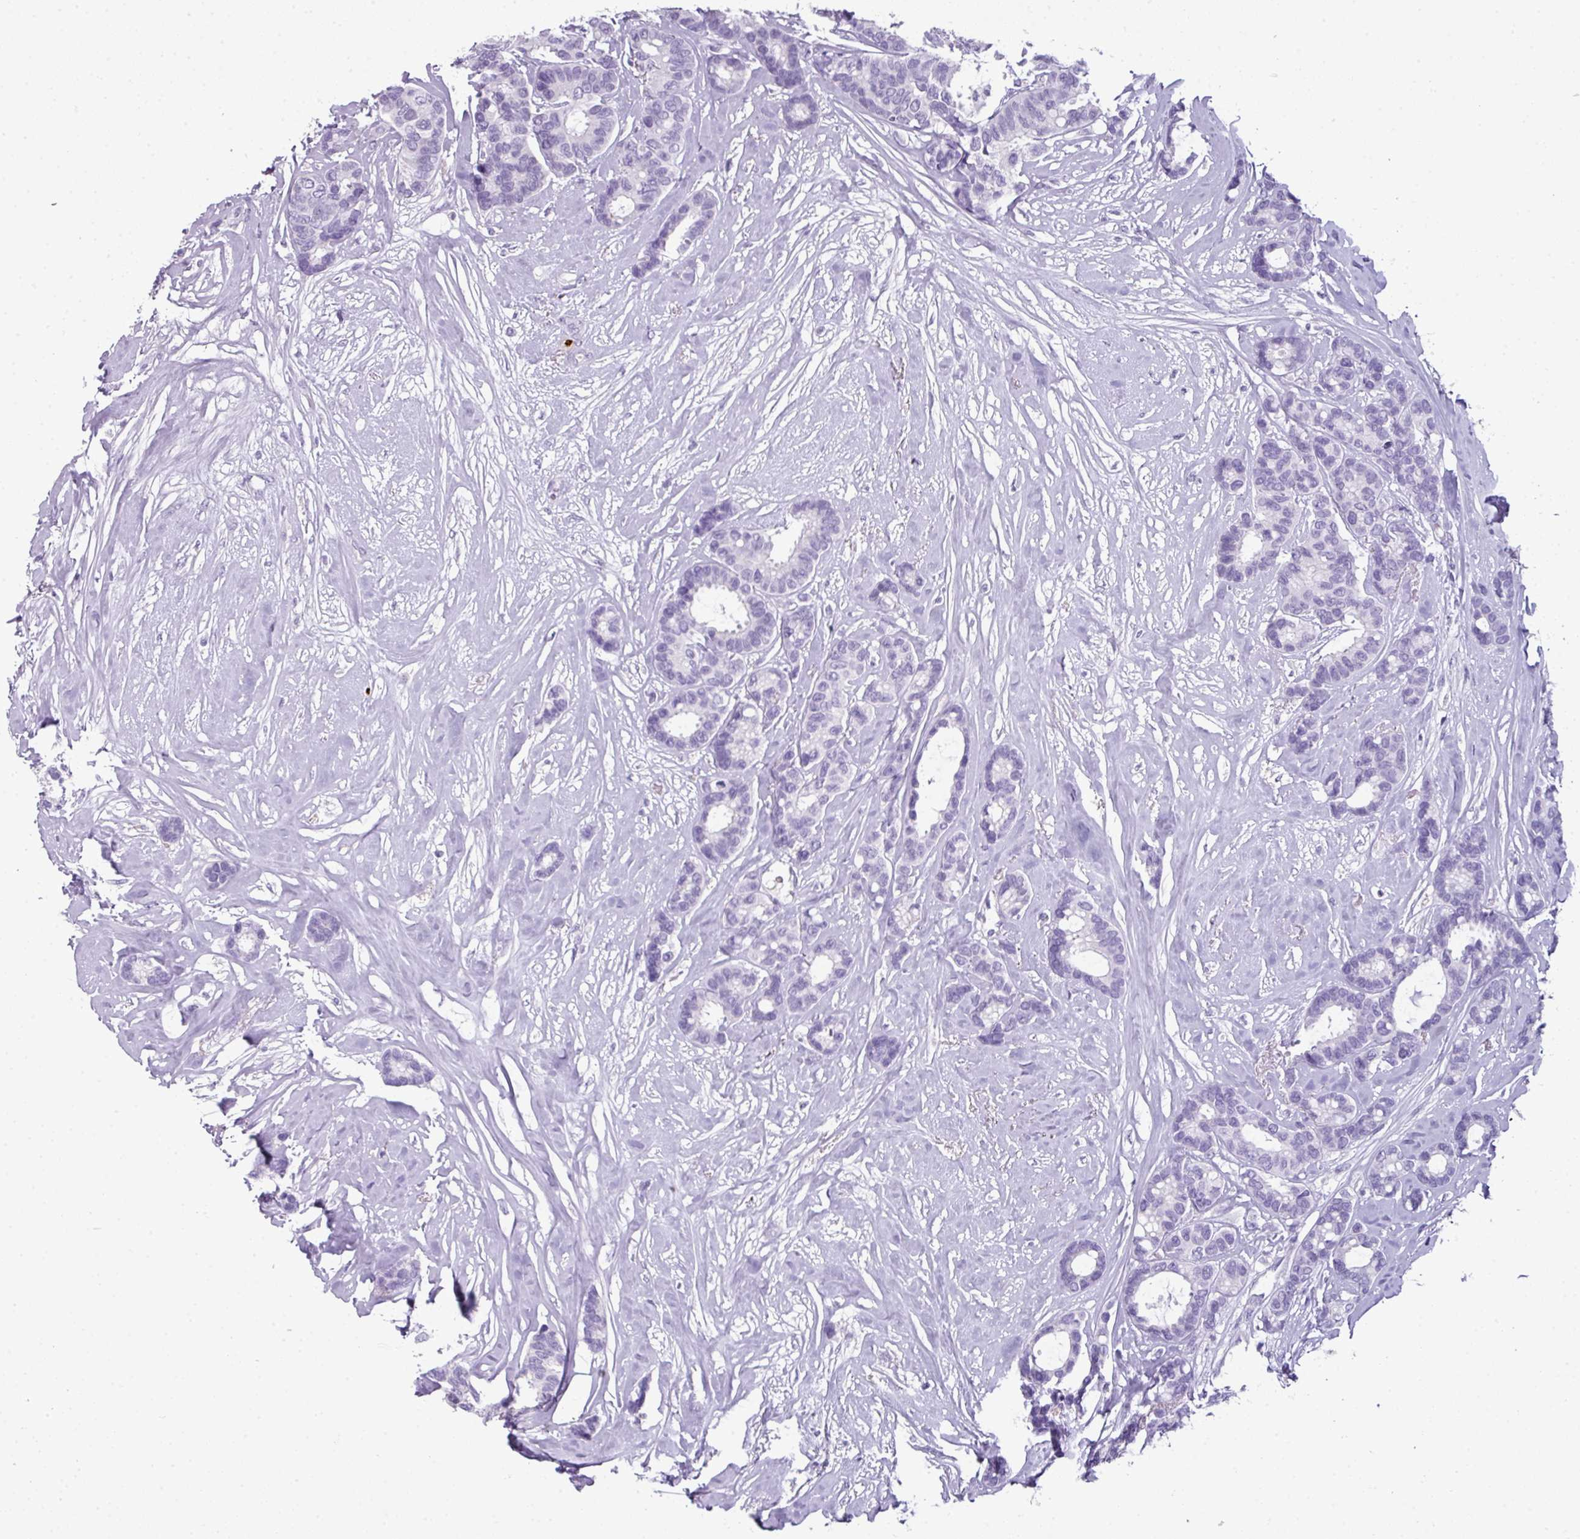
{"staining": {"intensity": "negative", "quantity": "none", "location": "none"}, "tissue": "breast cancer", "cell_type": "Tumor cells", "image_type": "cancer", "snomed": [{"axis": "morphology", "description": "Duct carcinoma"}, {"axis": "topography", "description": "Breast"}], "caption": "Protein analysis of breast cancer (infiltrating ductal carcinoma) reveals no significant positivity in tumor cells.", "gene": "CTSG", "patient": {"sex": "female", "age": 87}}